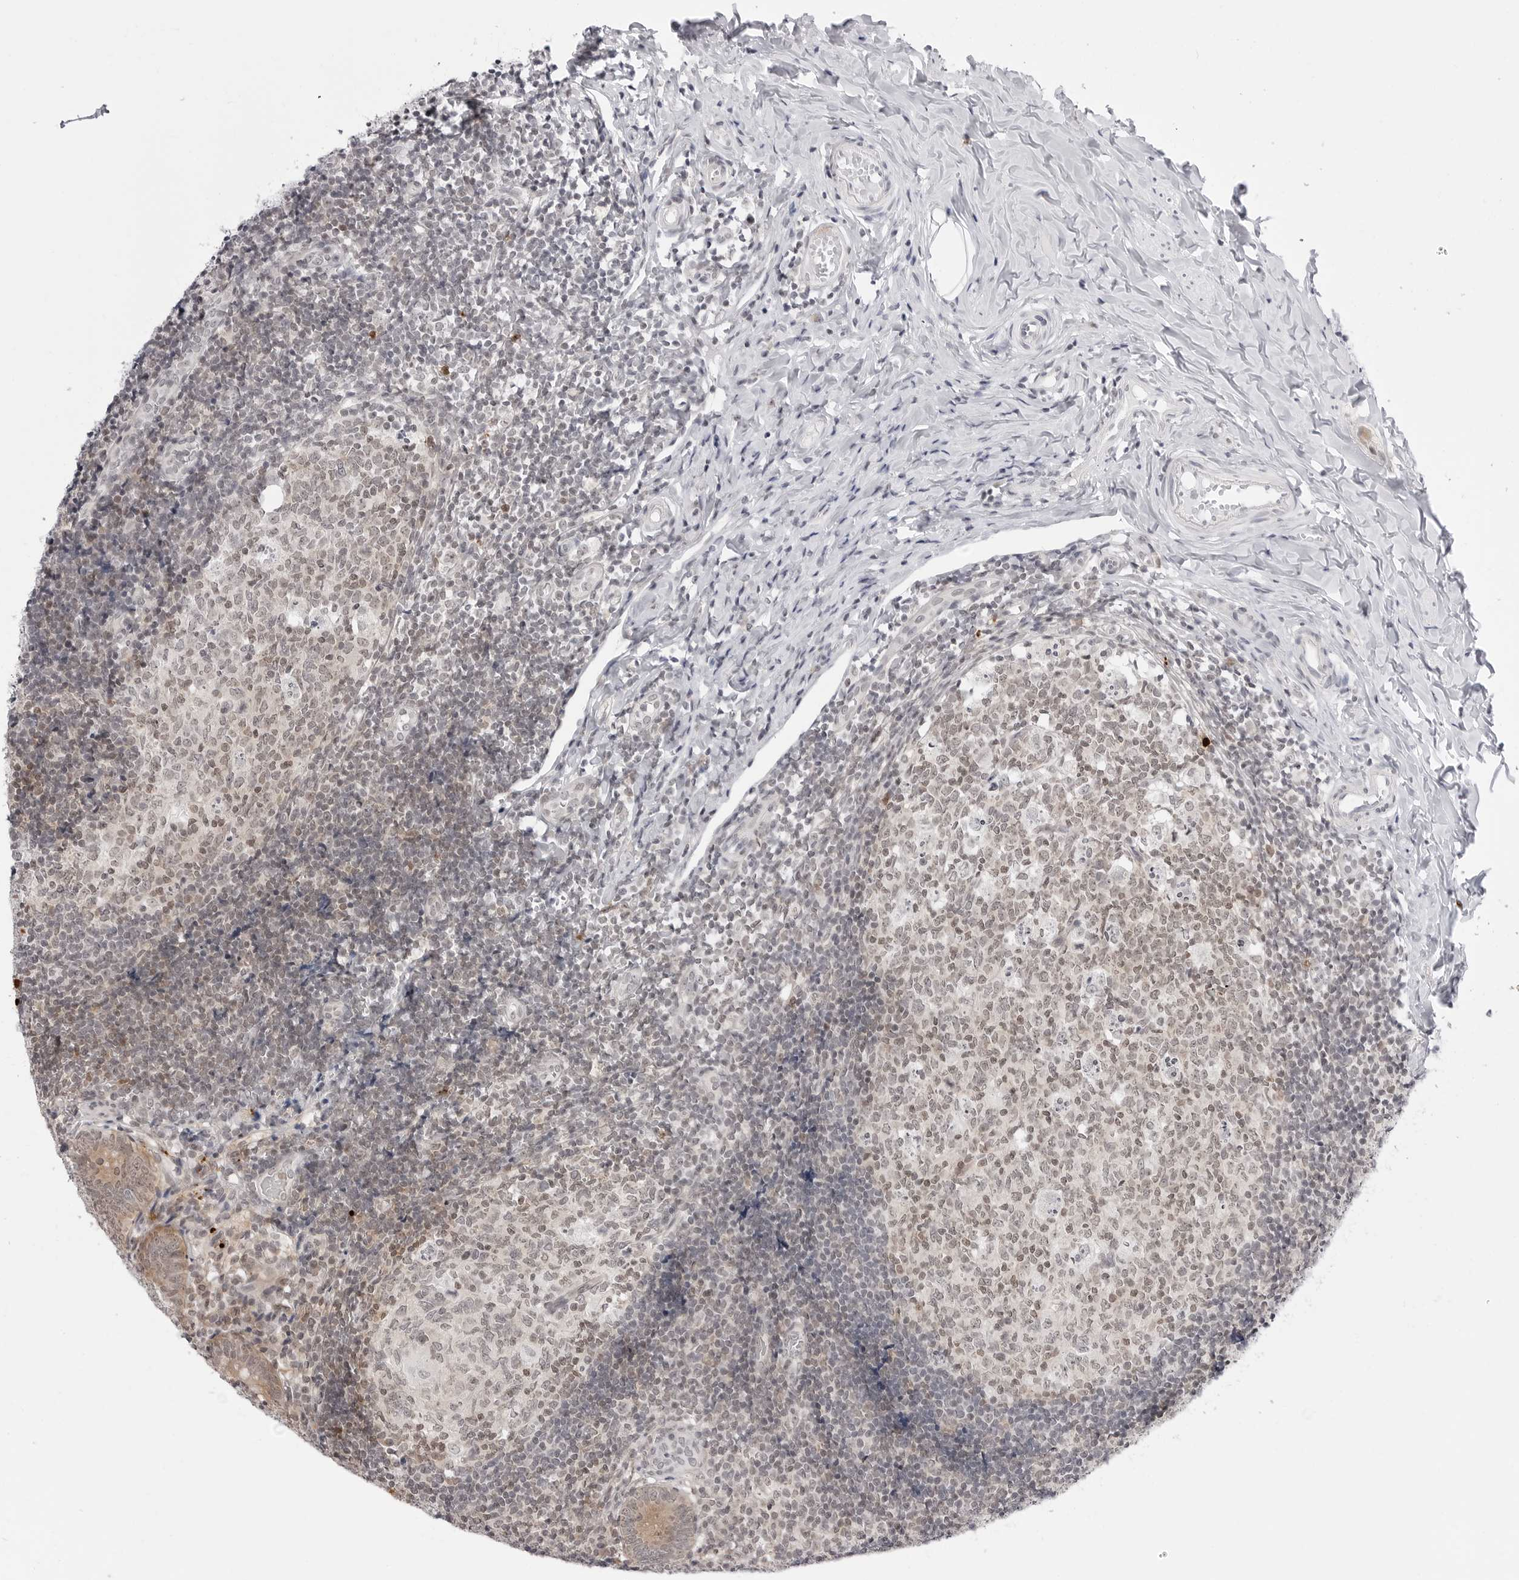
{"staining": {"intensity": "negative", "quantity": "none", "location": "none"}, "tissue": "appendix", "cell_type": "Glandular cells", "image_type": "normal", "snomed": [{"axis": "morphology", "description": "Normal tissue, NOS"}, {"axis": "topography", "description": "Appendix"}], "caption": "An immunohistochemistry photomicrograph of benign appendix is shown. There is no staining in glandular cells of appendix.", "gene": "PPP2R5C", "patient": {"sex": "male", "age": 8}}